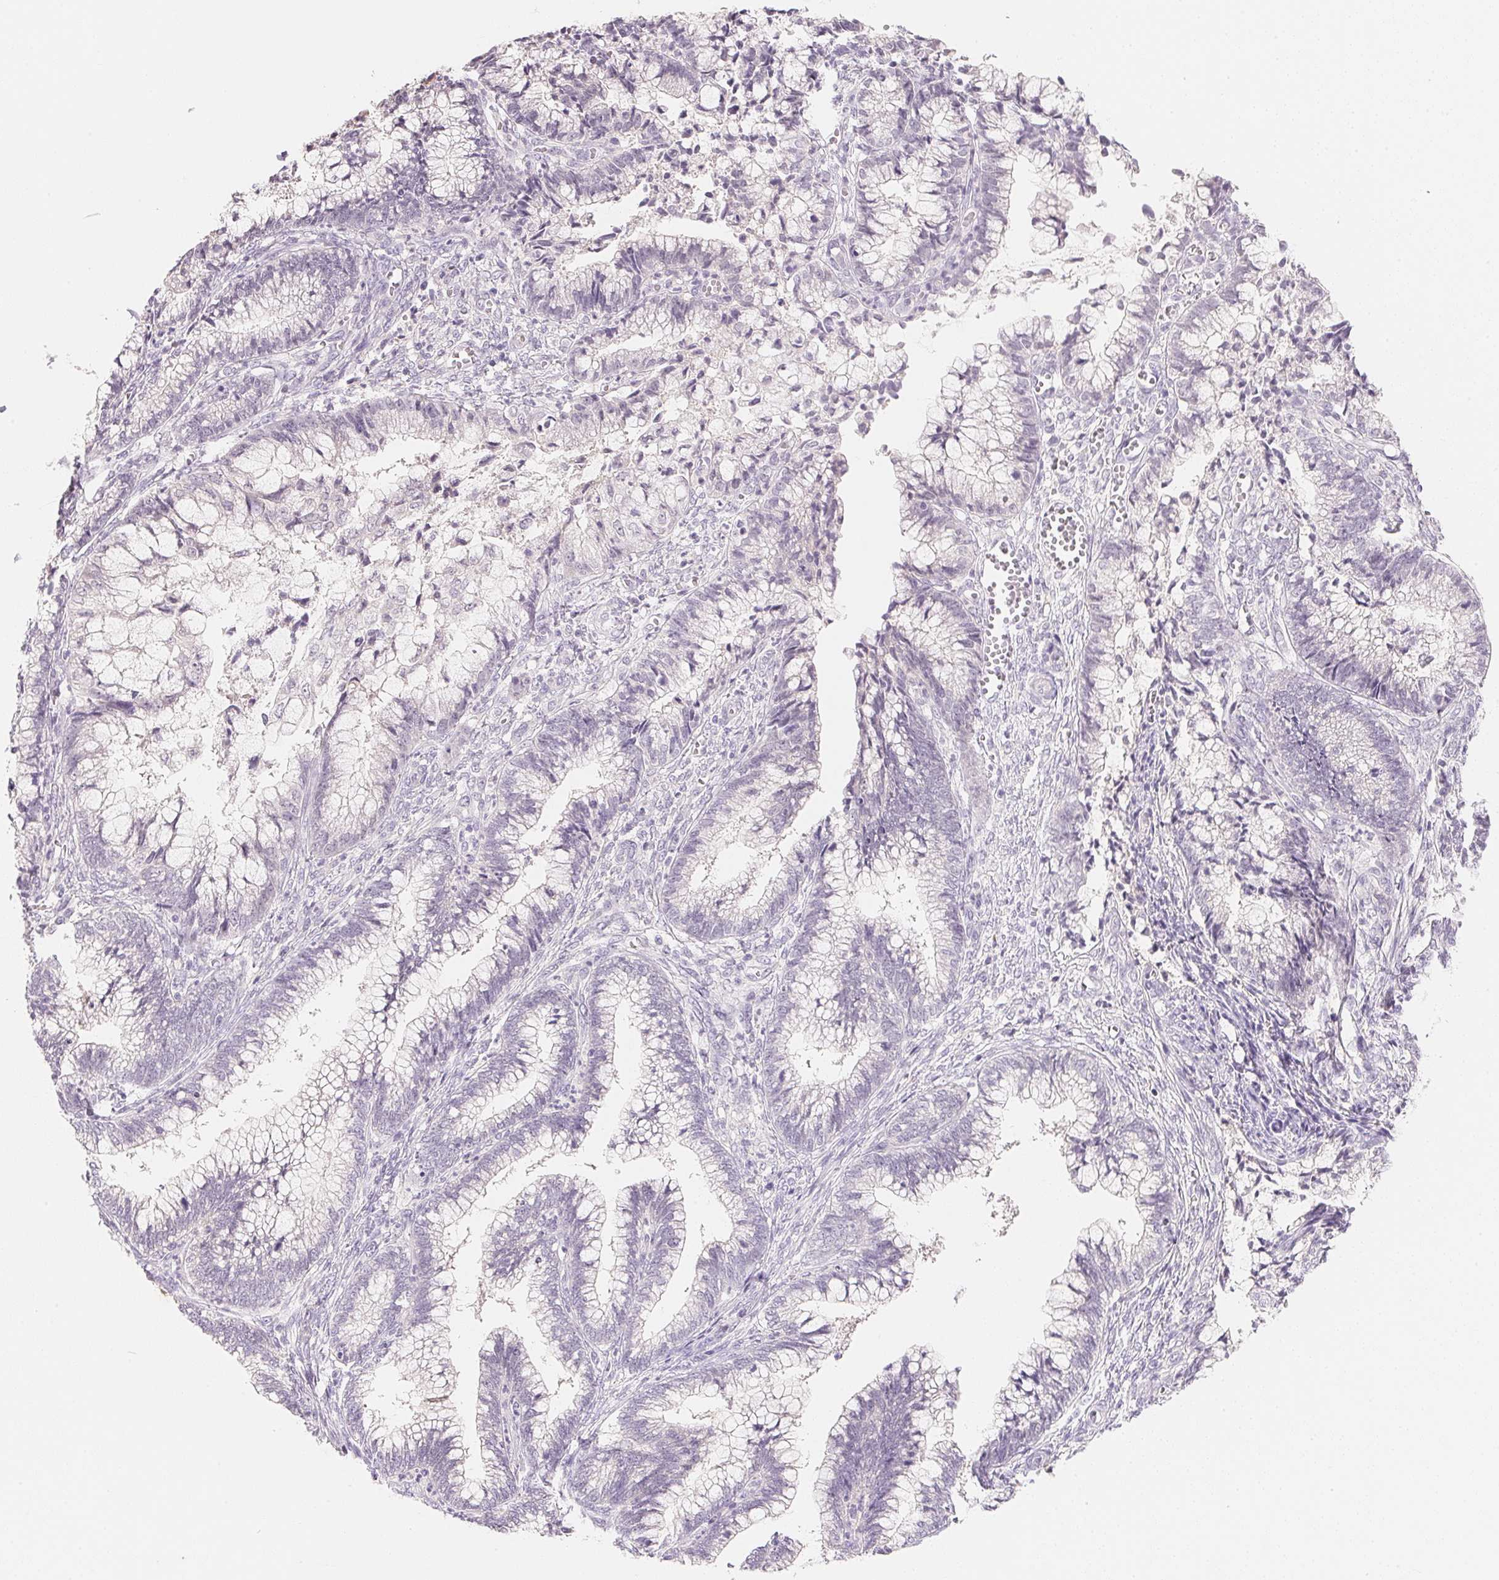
{"staining": {"intensity": "negative", "quantity": "none", "location": "none"}, "tissue": "cervical cancer", "cell_type": "Tumor cells", "image_type": "cancer", "snomed": [{"axis": "morphology", "description": "Adenocarcinoma, NOS"}, {"axis": "topography", "description": "Cervix"}], "caption": "Tumor cells show no significant positivity in cervical cancer.", "gene": "MCOLN3", "patient": {"sex": "female", "age": 44}}